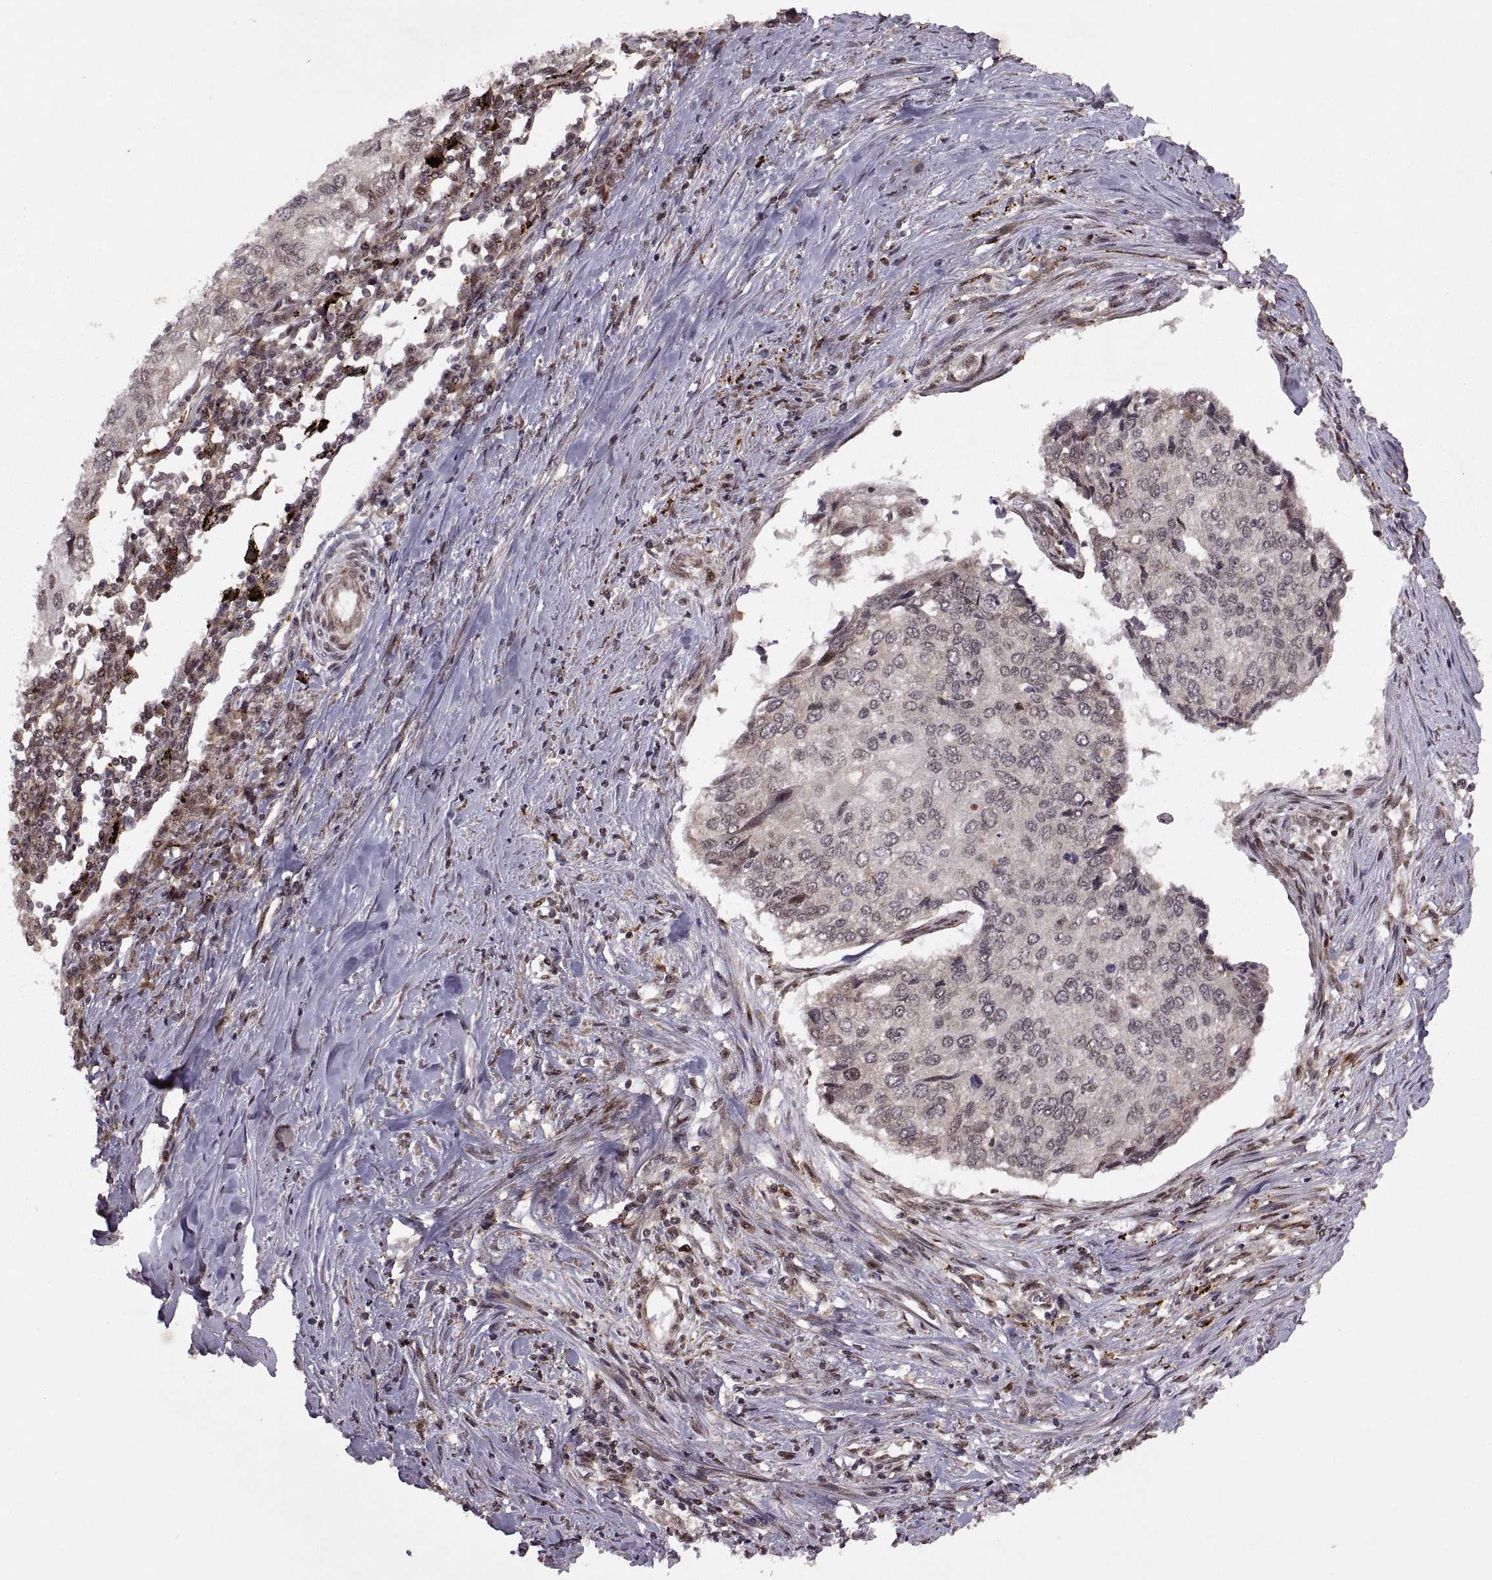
{"staining": {"intensity": "weak", "quantity": "<25%", "location": "cytoplasmic/membranous,nuclear"}, "tissue": "lung cancer", "cell_type": "Tumor cells", "image_type": "cancer", "snomed": [{"axis": "morphology", "description": "Squamous cell carcinoma, NOS"}, {"axis": "morphology", "description": "Squamous cell carcinoma, metastatic, NOS"}, {"axis": "topography", "description": "Lung"}], "caption": "A high-resolution histopathology image shows immunohistochemistry (IHC) staining of lung metastatic squamous cell carcinoma, which reveals no significant expression in tumor cells.", "gene": "PTOV1", "patient": {"sex": "male", "age": 63}}